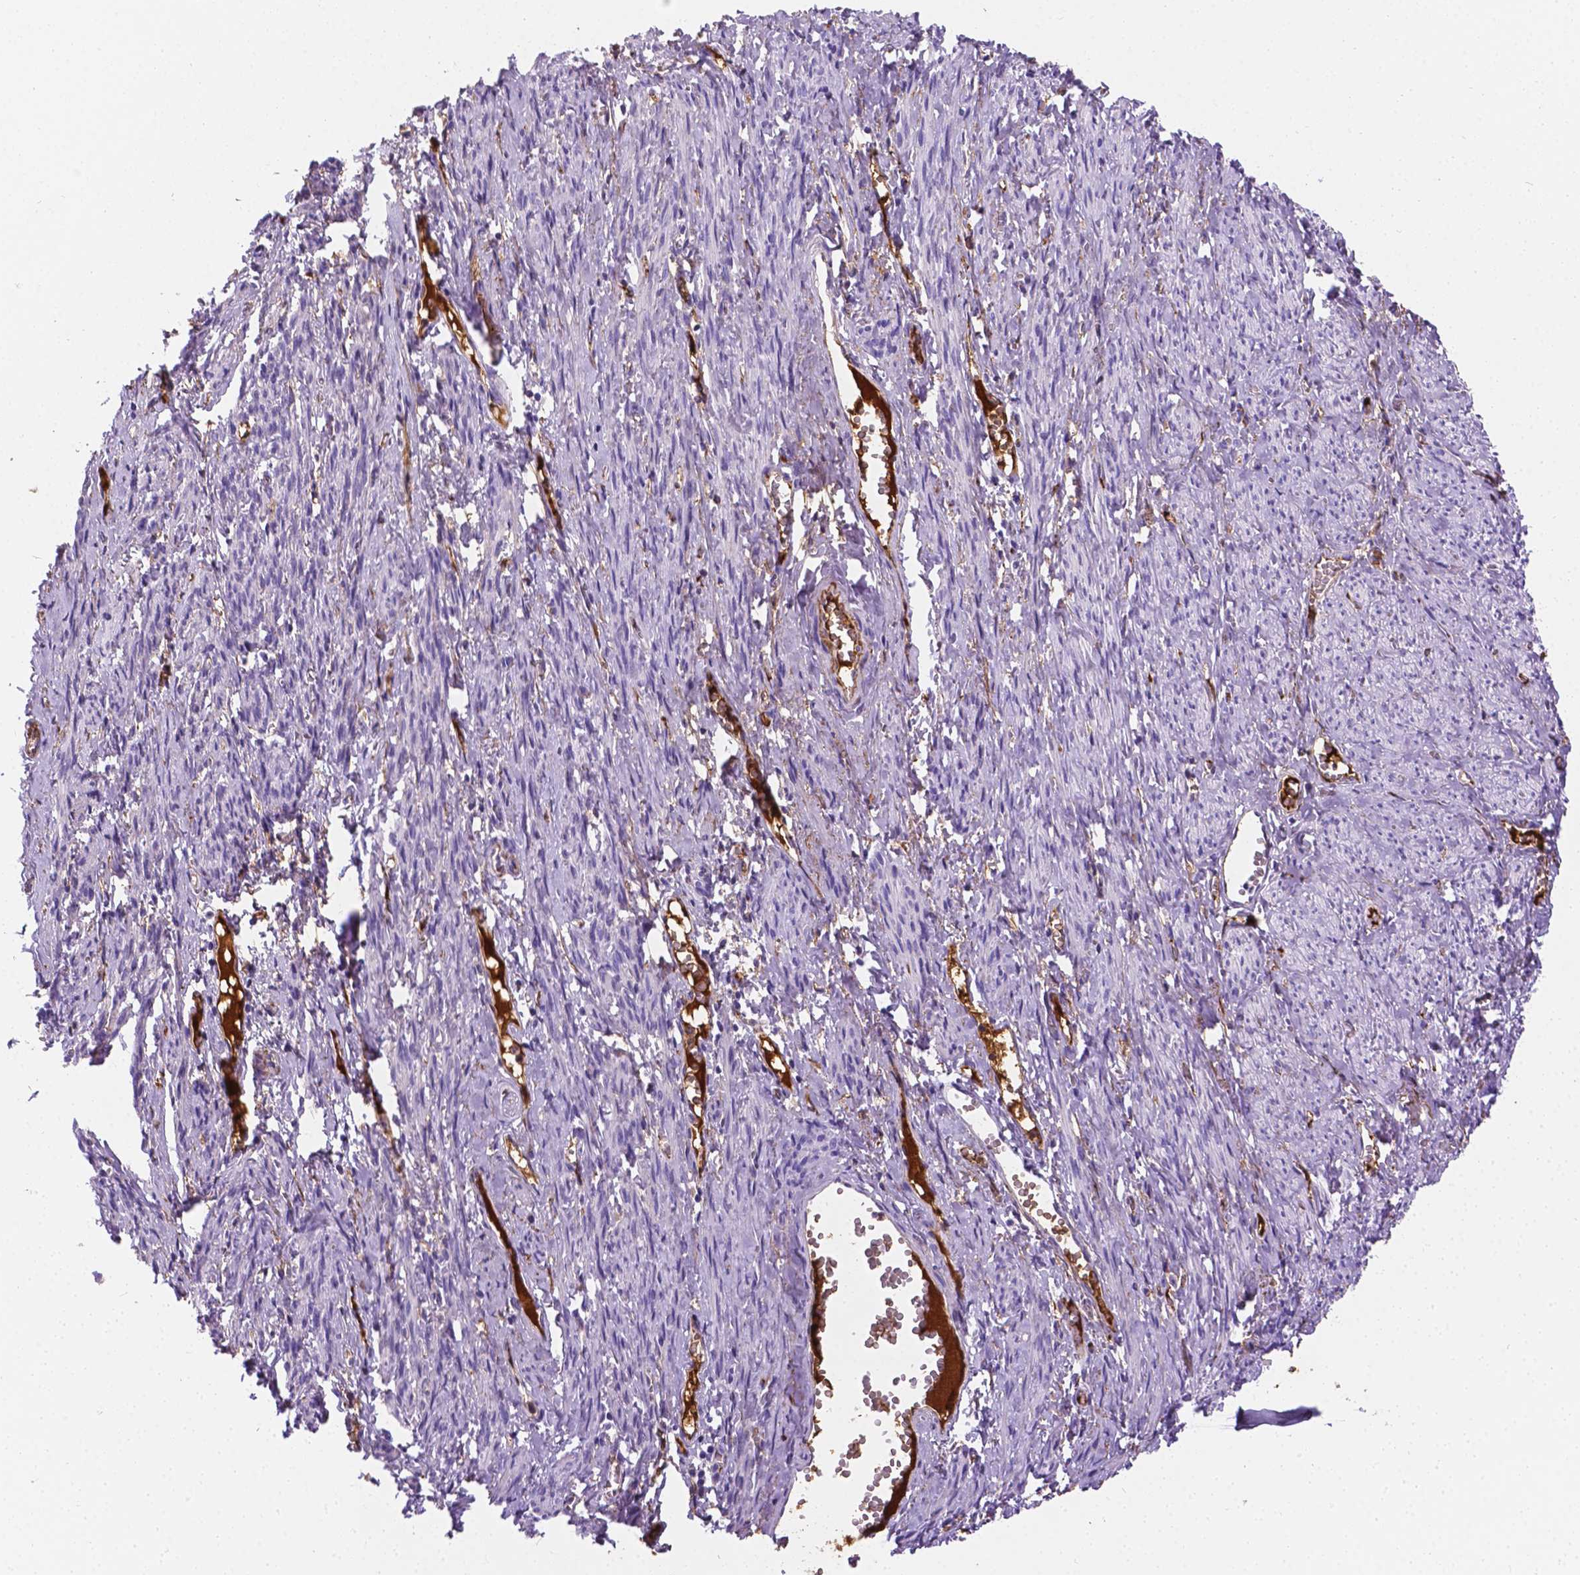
{"staining": {"intensity": "negative", "quantity": "none", "location": "none"}, "tissue": "smooth muscle", "cell_type": "Smooth muscle cells", "image_type": "normal", "snomed": [{"axis": "morphology", "description": "Normal tissue, NOS"}, {"axis": "topography", "description": "Smooth muscle"}], "caption": "DAB (3,3'-diaminobenzidine) immunohistochemical staining of normal human smooth muscle shows no significant positivity in smooth muscle cells.", "gene": "APOE", "patient": {"sex": "female", "age": 65}}